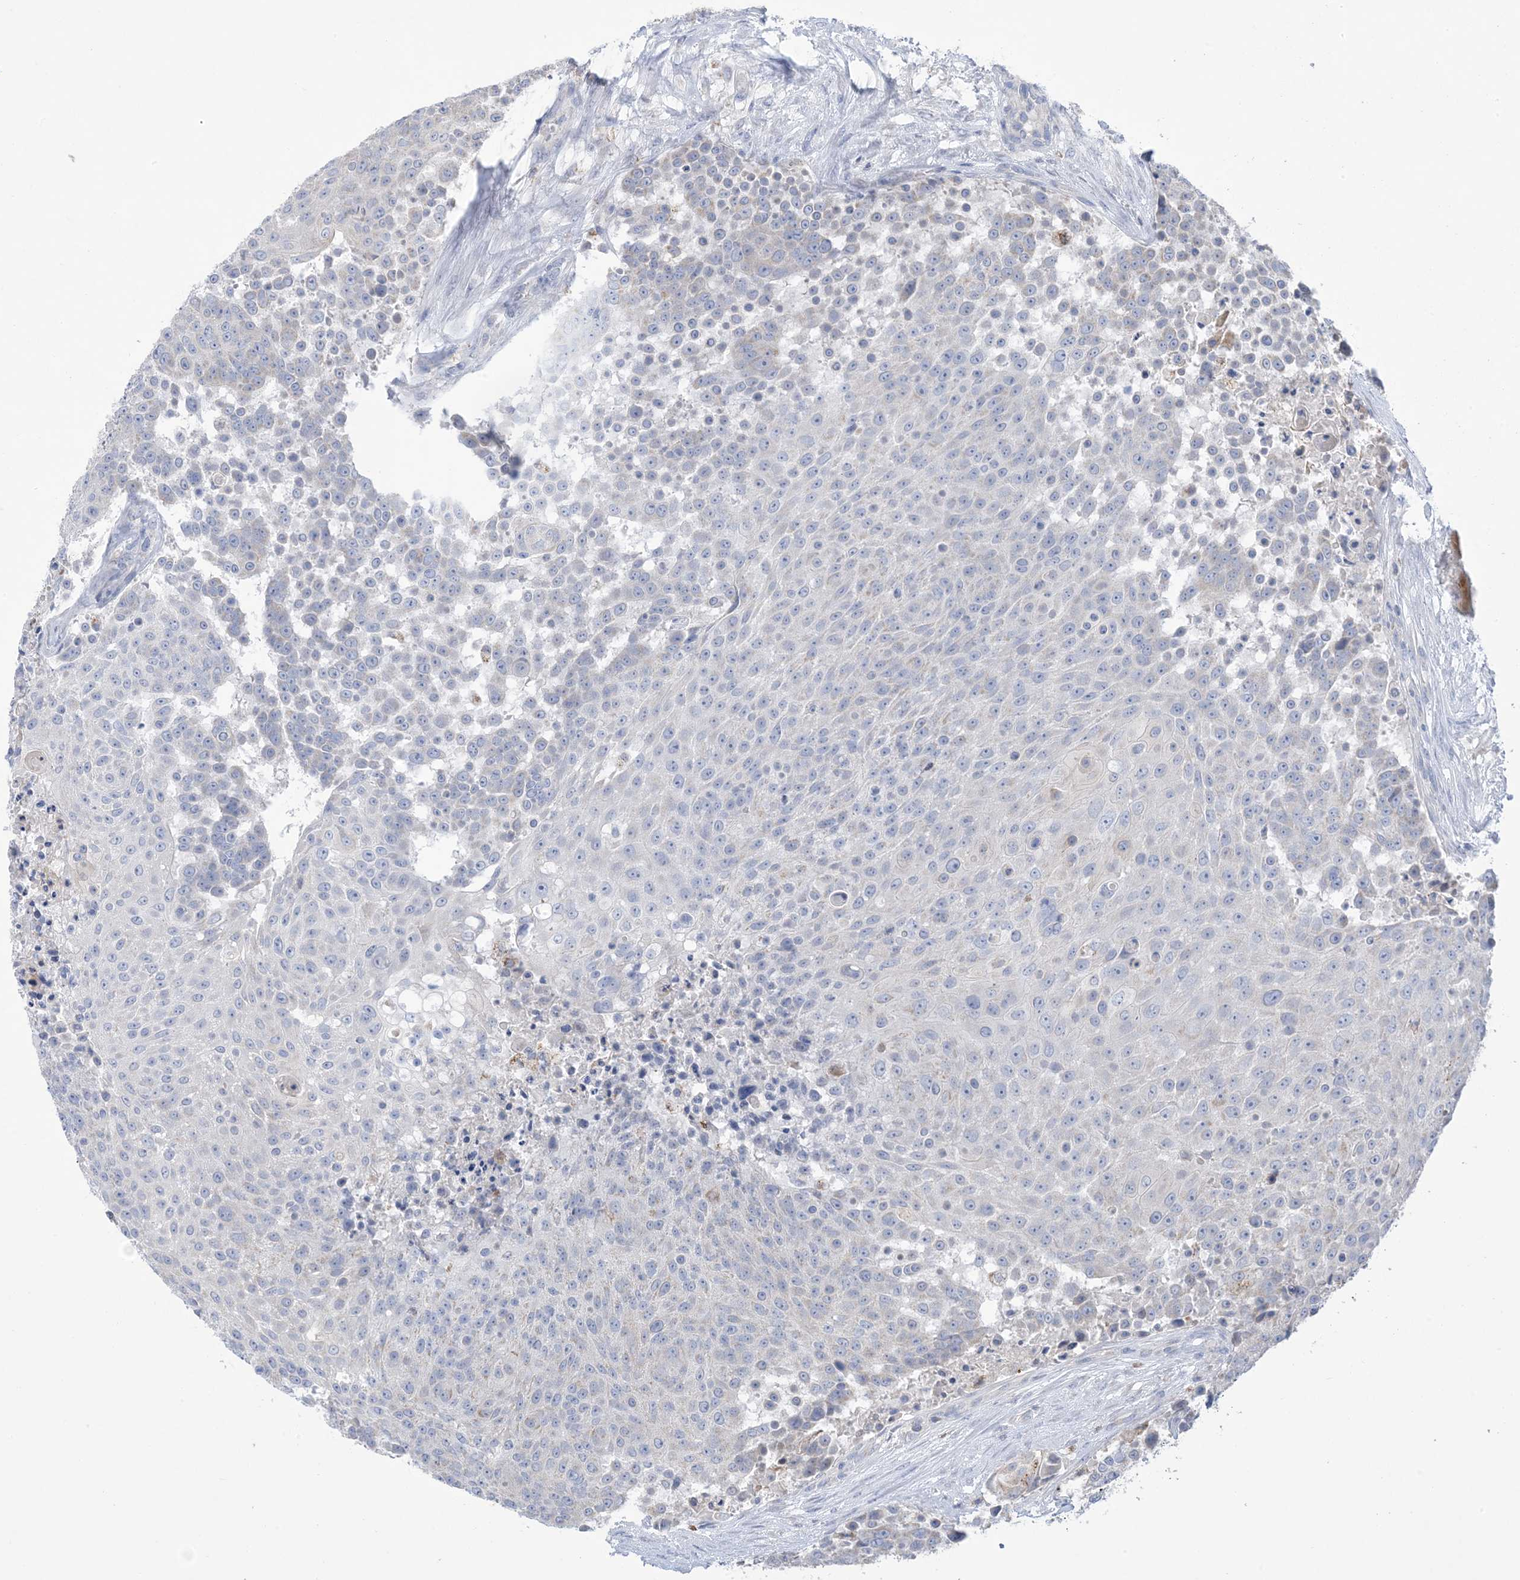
{"staining": {"intensity": "negative", "quantity": "none", "location": "none"}, "tissue": "urothelial cancer", "cell_type": "Tumor cells", "image_type": "cancer", "snomed": [{"axis": "morphology", "description": "Urothelial carcinoma, High grade"}, {"axis": "topography", "description": "Urinary bladder"}], "caption": "This is a image of immunohistochemistry staining of urothelial cancer, which shows no staining in tumor cells.", "gene": "CLEC16A", "patient": {"sex": "female", "age": 63}}